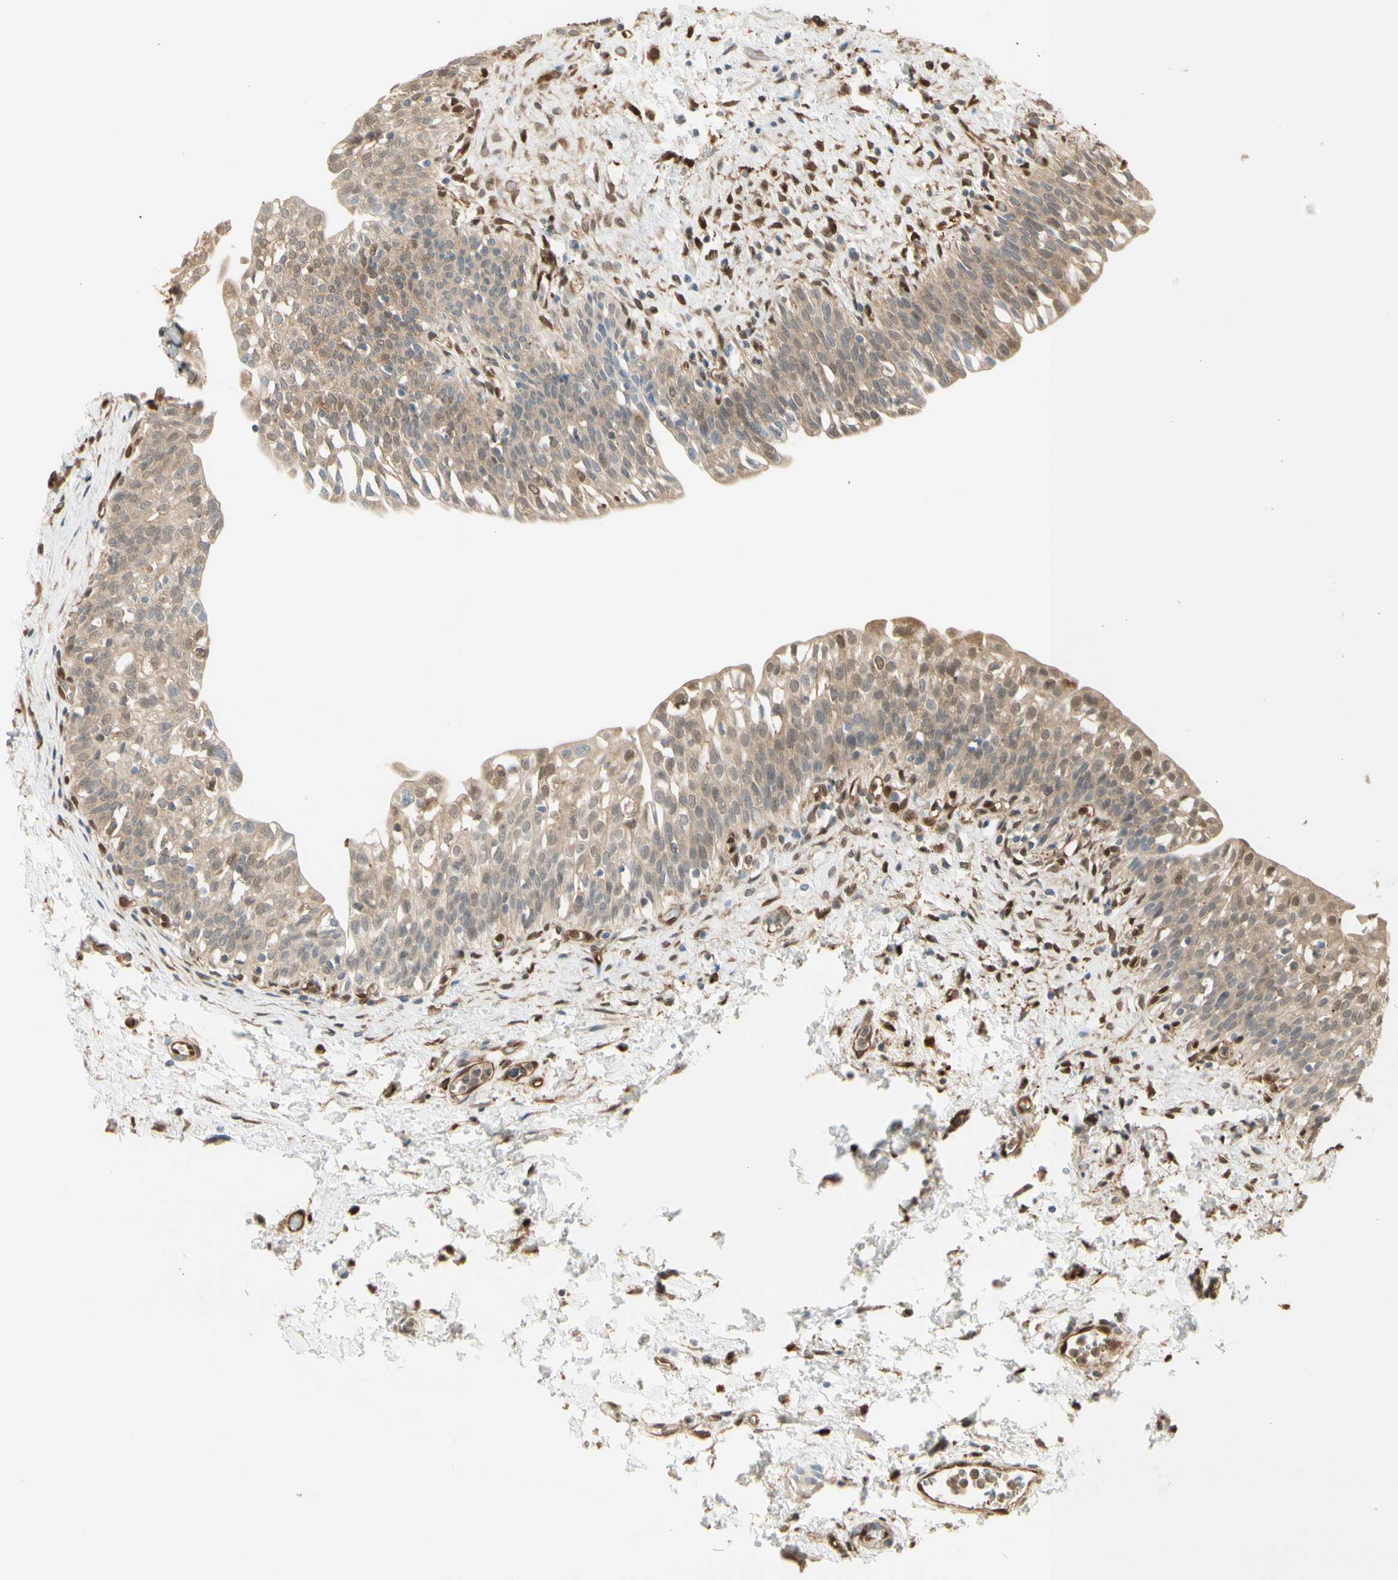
{"staining": {"intensity": "moderate", "quantity": ">75%", "location": "cytoplasmic/membranous"}, "tissue": "urinary bladder", "cell_type": "Urothelial cells", "image_type": "normal", "snomed": [{"axis": "morphology", "description": "Normal tissue, NOS"}, {"axis": "topography", "description": "Urinary bladder"}], "caption": "IHC (DAB (3,3'-diaminobenzidine)) staining of benign urinary bladder reveals moderate cytoplasmic/membranous protein staining in approximately >75% of urothelial cells. The protein of interest is stained brown, and the nuclei are stained in blue (DAB (3,3'-diaminobenzidine) IHC with brightfield microscopy, high magnification).", "gene": "SERPINB6", "patient": {"sex": "male", "age": 55}}